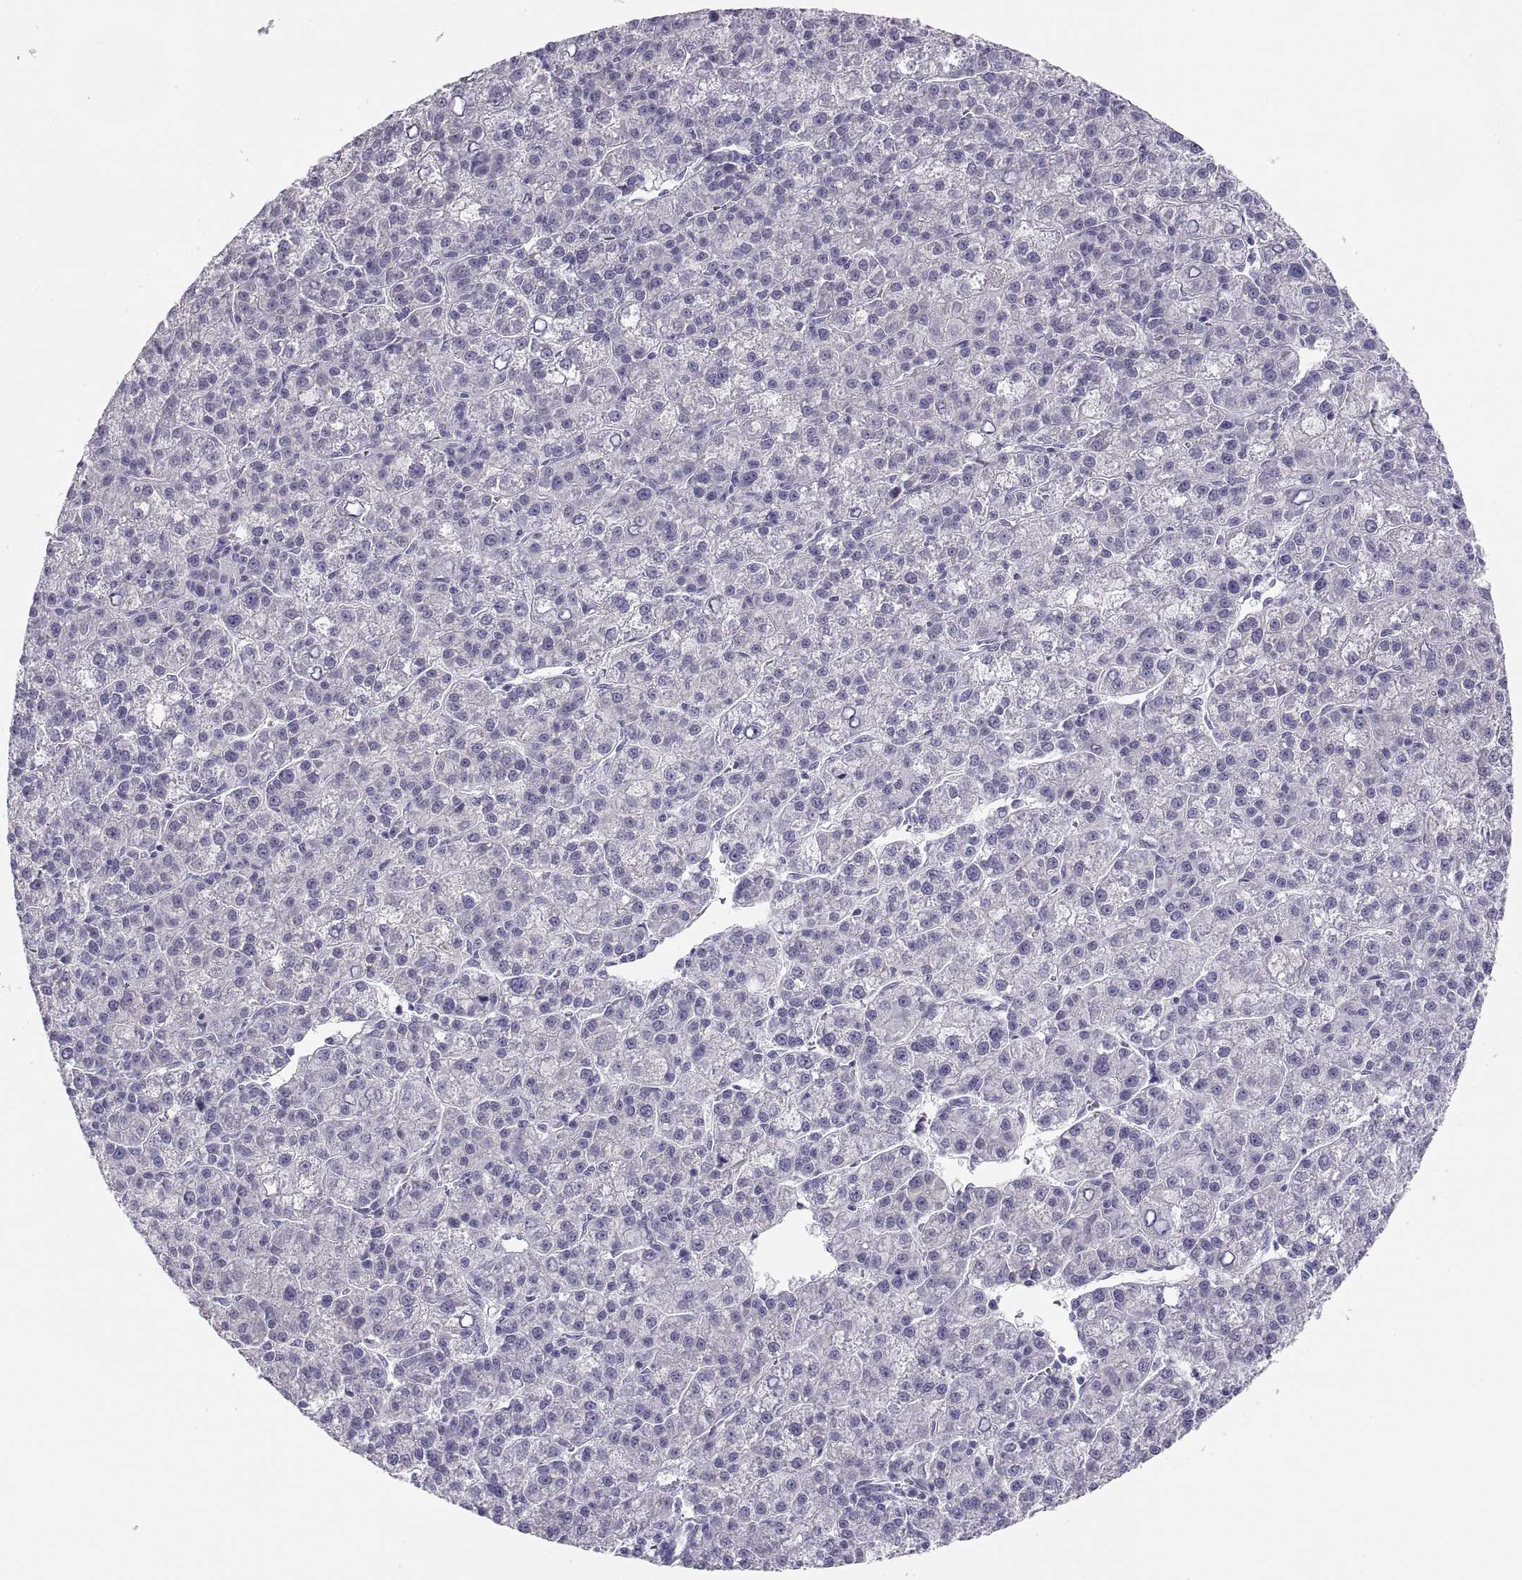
{"staining": {"intensity": "negative", "quantity": "none", "location": "none"}, "tissue": "liver cancer", "cell_type": "Tumor cells", "image_type": "cancer", "snomed": [{"axis": "morphology", "description": "Carcinoma, Hepatocellular, NOS"}, {"axis": "topography", "description": "Liver"}], "caption": "Immunohistochemistry of human liver hepatocellular carcinoma shows no expression in tumor cells. (DAB (3,3'-diaminobenzidine) immunohistochemistry (IHC), high magnification).", "gene": "MAGEB2", "patient": {"sex": "female", "age": 60}}